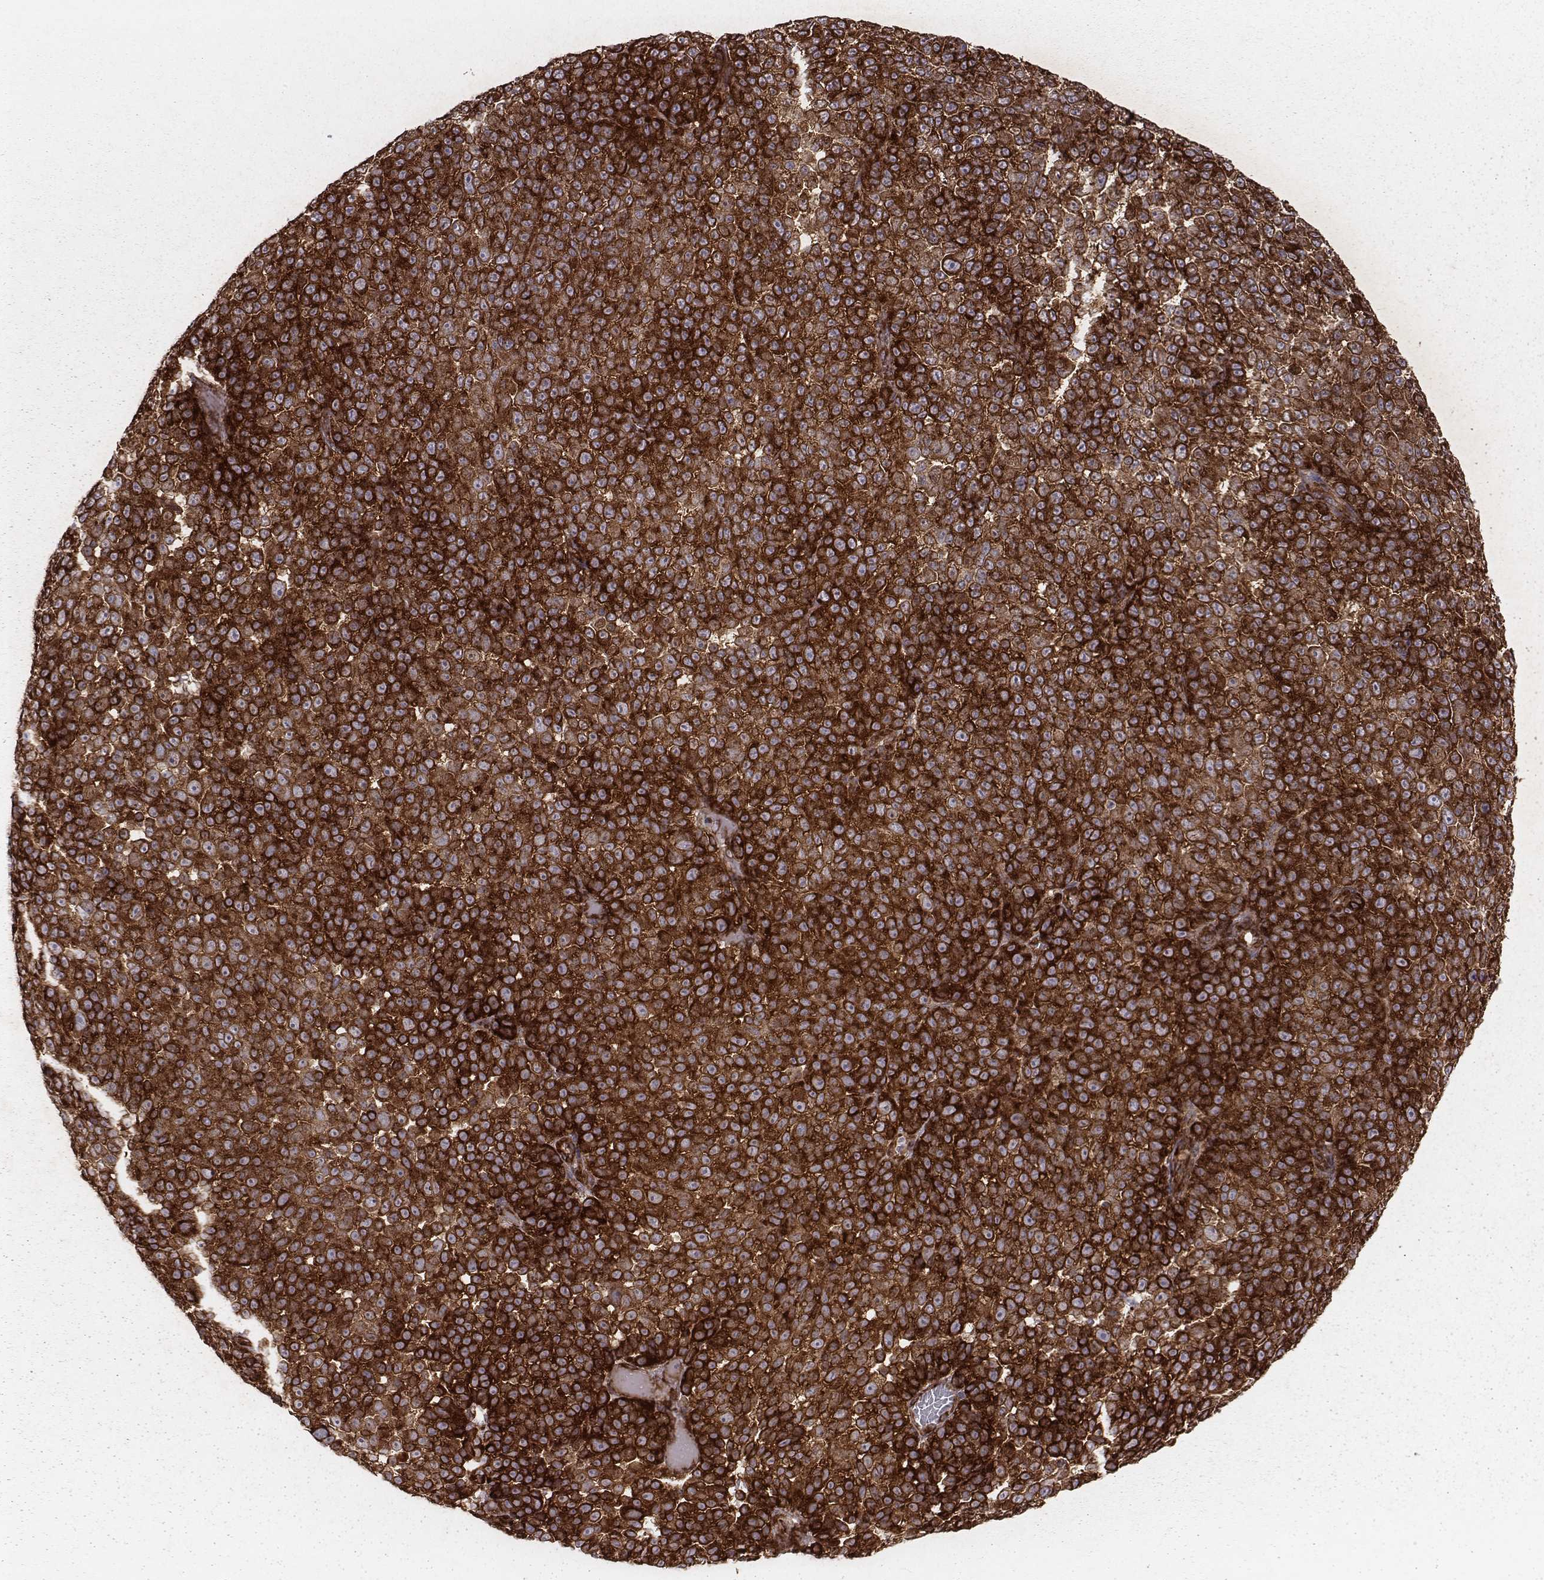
{"staining": {"intensity": "strong", "quantity": ">75%", "location": "cytoplasmic/membranous"}, "tissue": "melanoma", "cell_type": "Tumor cells", "image_type": "cancer", "snomed": [{"axis": "morphology", "description": "Malignant melanoma, NOS"}, {"axis": "topography", "description": "Skin"}], "caption": "Protein expression analysis of human malignant melanoma reveals strong cytoplasmic/membranous expression in about >75% of tumor cells.", "gene": "TXLNA", "patient": {"sex": "female", "age": 95}}